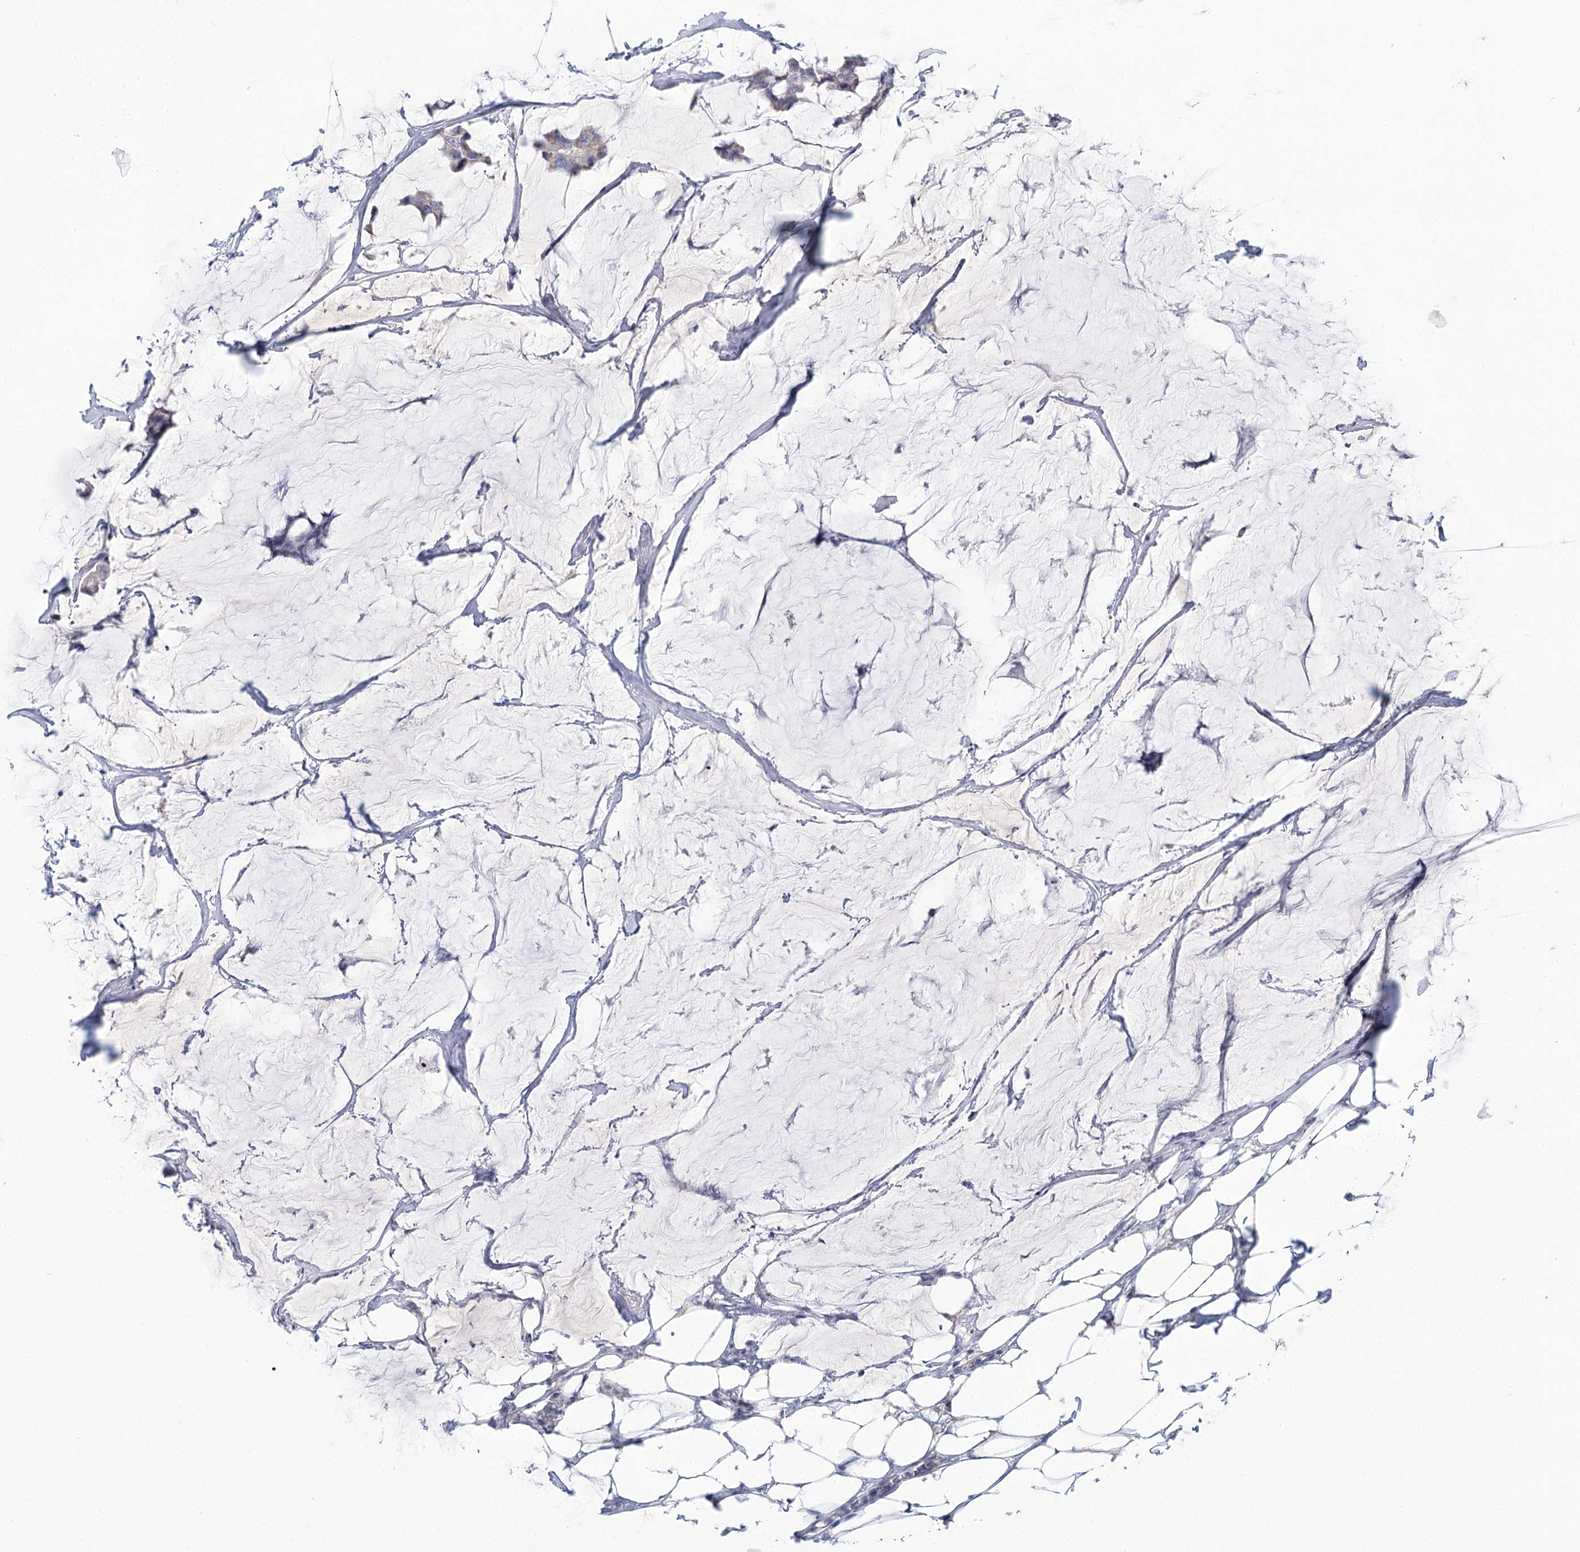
{"staining": {"intensity": "negative", "quantity": "none", "location": "none"}, "tissue": "breast cancer", "cell_type": "Tumor cells", "image_type": "cancer", "snomed": [{"axis": "morphology", "description": "Duct carcinoma"}, {"axis": "topography", "description": "Breast"}], "caption": "This is an IHC histopathology image of breast cancer. There is no positivity in tumor cells.", "gene": "ARHGAP44", "patient": {"sex": "female", "age": 93}}